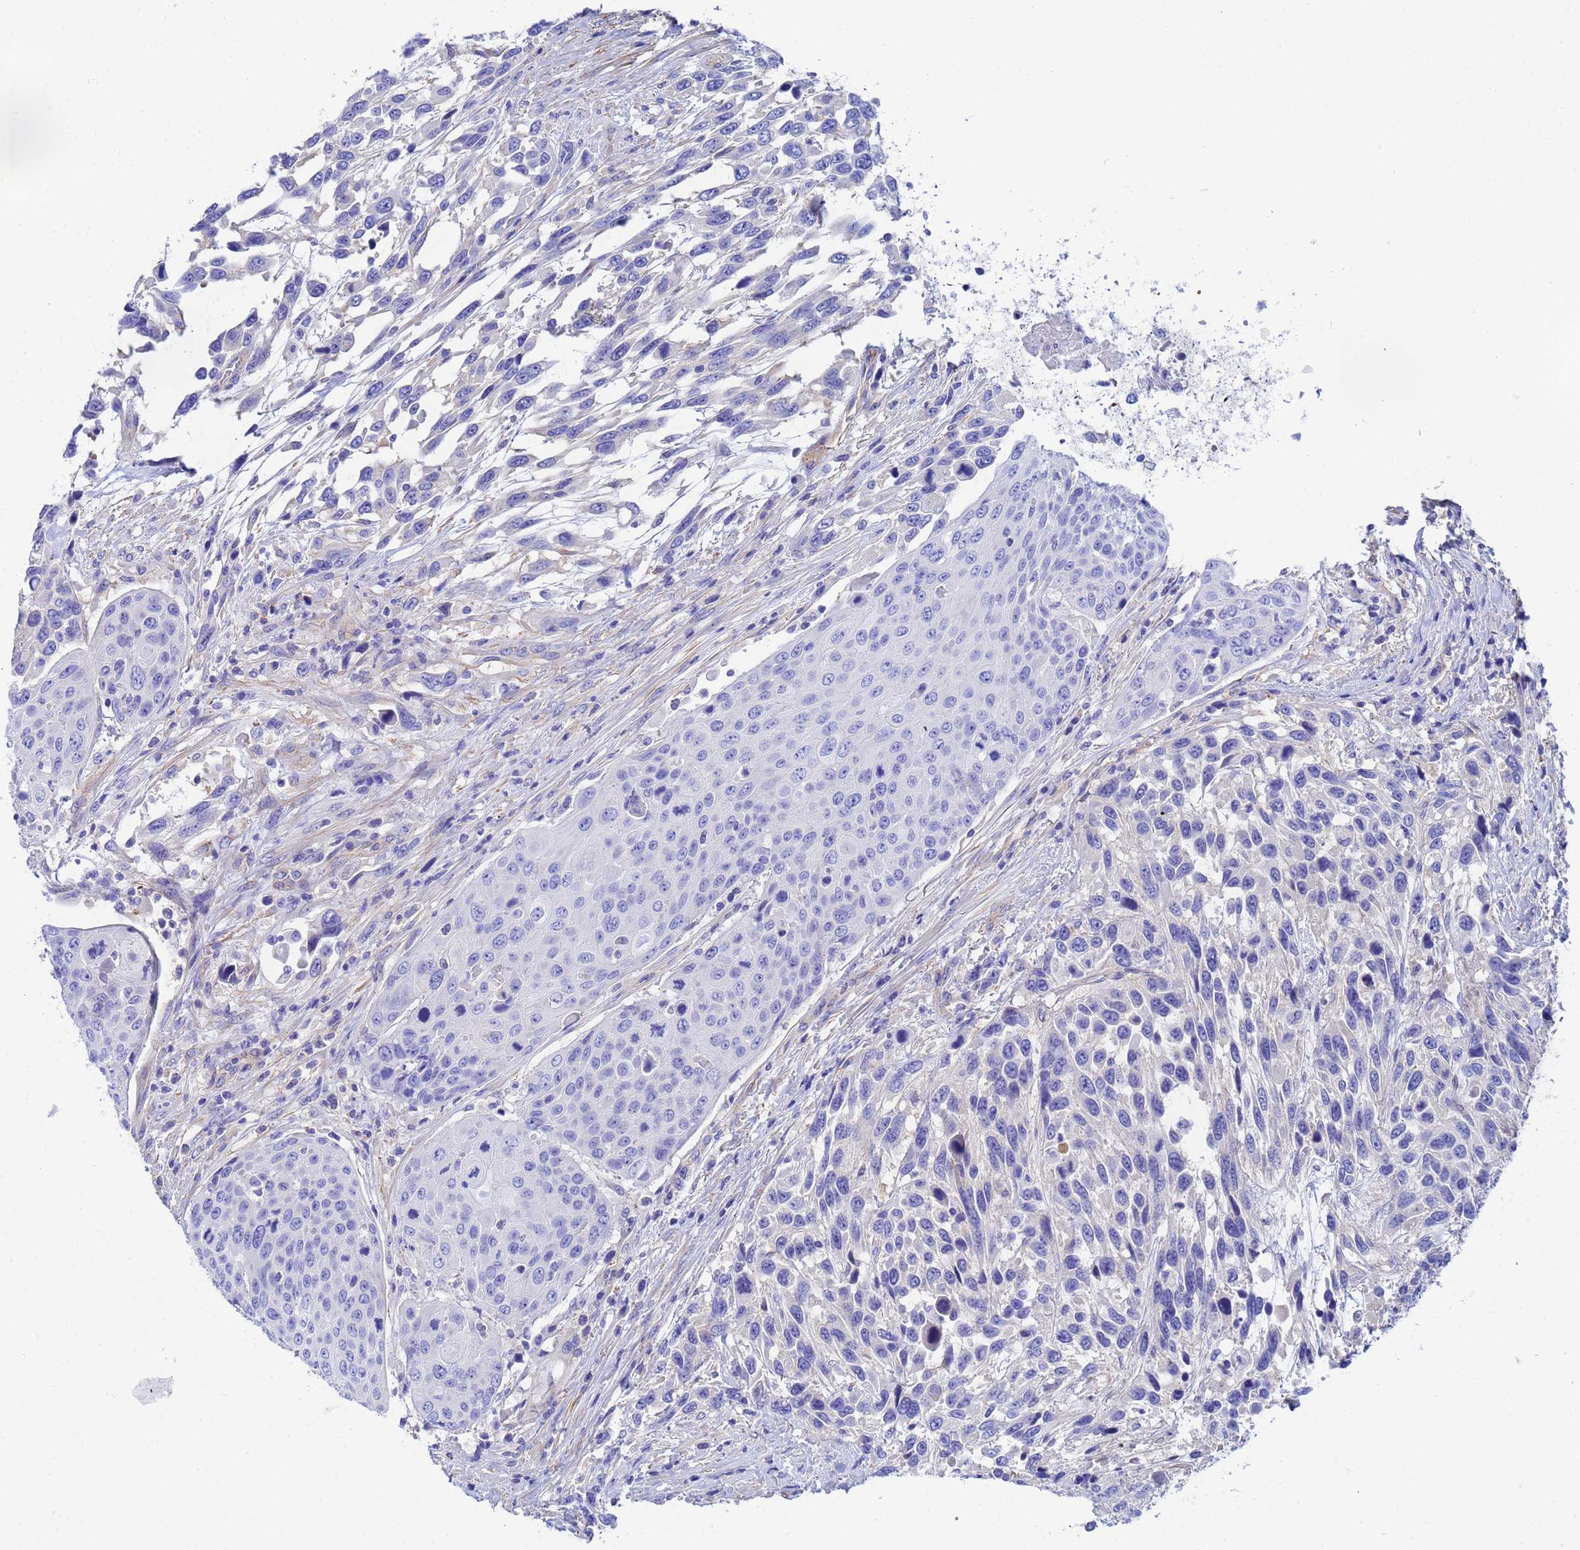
{"staining": {"intensity": "negative", "quantity": "none", "location": "none"}, "tissue": "urothelial cancer", "cell_type": "Tumor cells", "image_type": "cancer", "snomed": [{"axis": "morphology", "description": "Urothelial carcinoma, High grade"}, {"axis": "topography", "description": "Urinary bladder"}], "caption": "Tumor cells are negative for brown protein staining in urothelial cancer.", "gene": "CST4", "patient": {"sex": "female", "age": 70}}